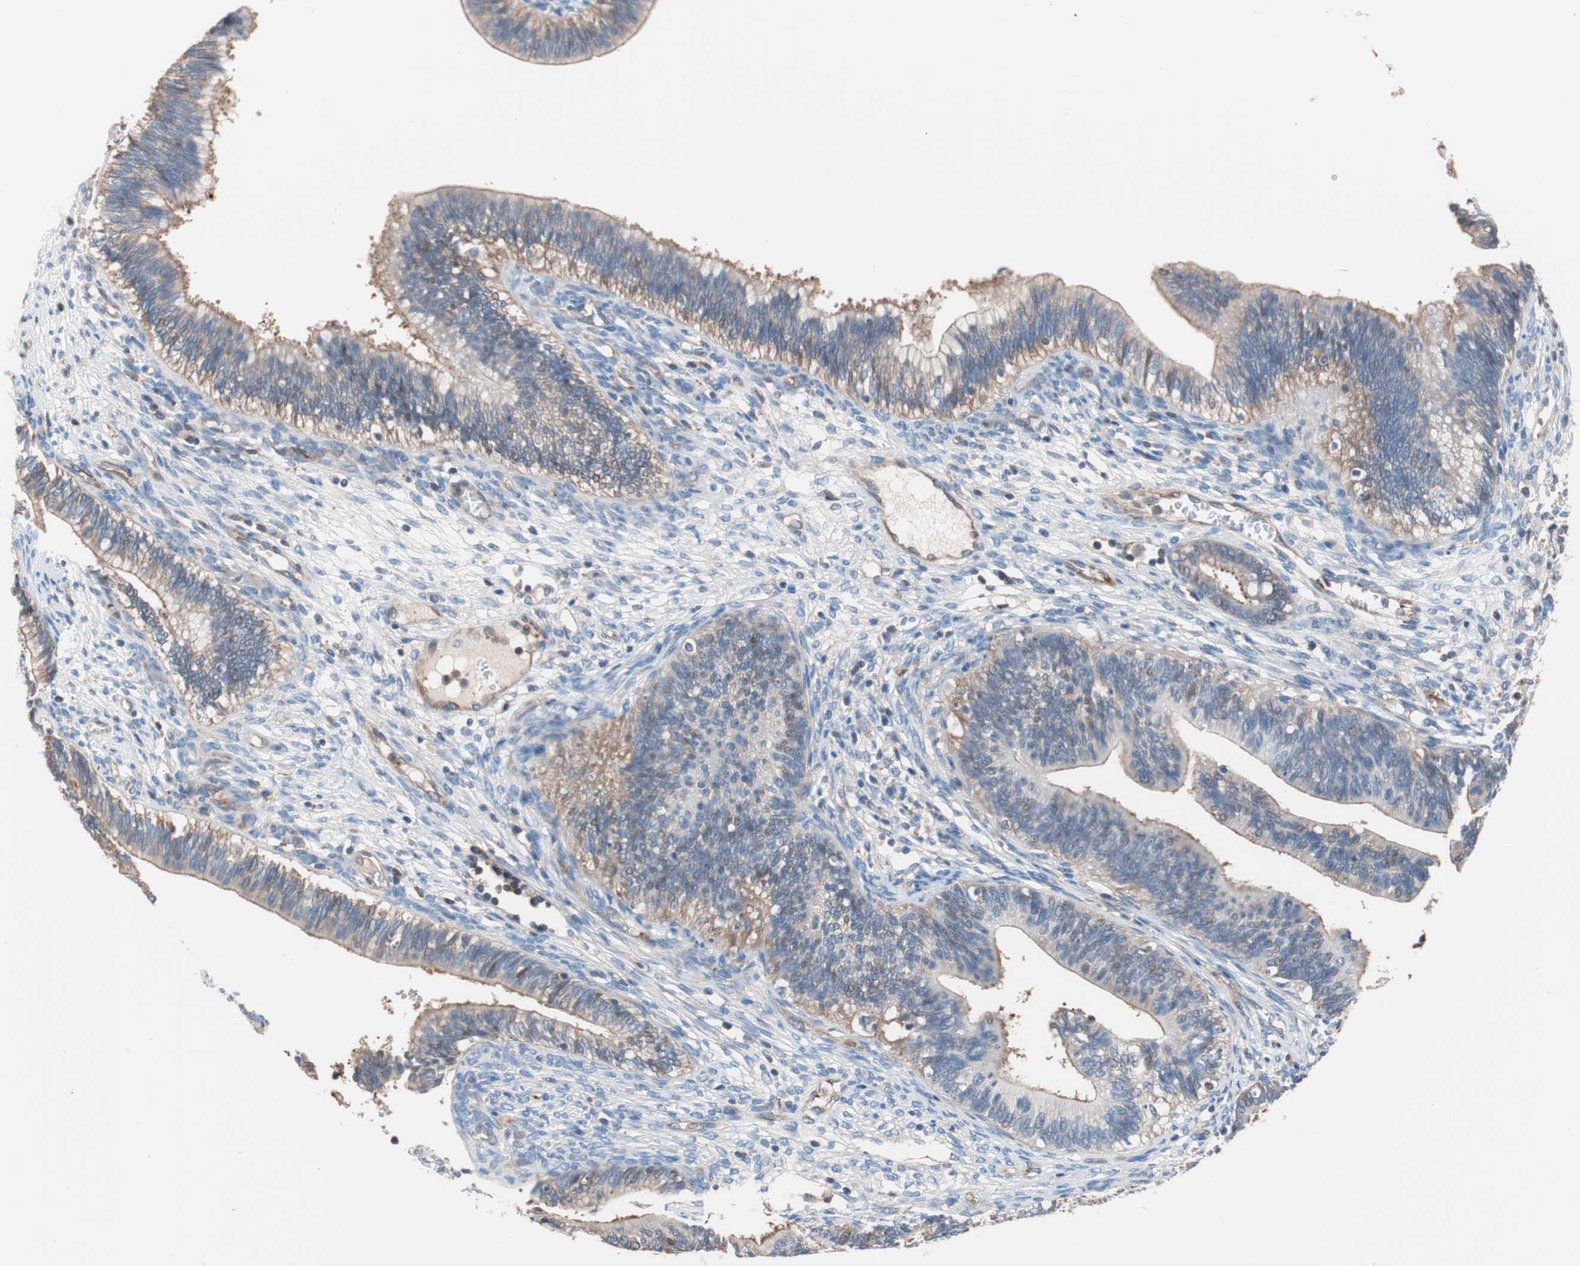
{"staining": {"intensity": "weak", "quantity": "<25%", "location": "cytoplasmic/membranous"}, "tissue": "cervical cancer", "cell_type": "Tumor cells", "image_type": "cancer", "snomed": [{"axis": "morphology", "description": "Adenocarcinoma, NOS"}, {"axis": "topography", "description": "Cervix"}], "caption": "Protein analysis of cervical cancer demonstrates no significant staining in tumor cells. (DAB immunohistochemistry (IHC), high magnification).", "gene": "GPR160", "patient": {"sex": "female", "age": 44}}